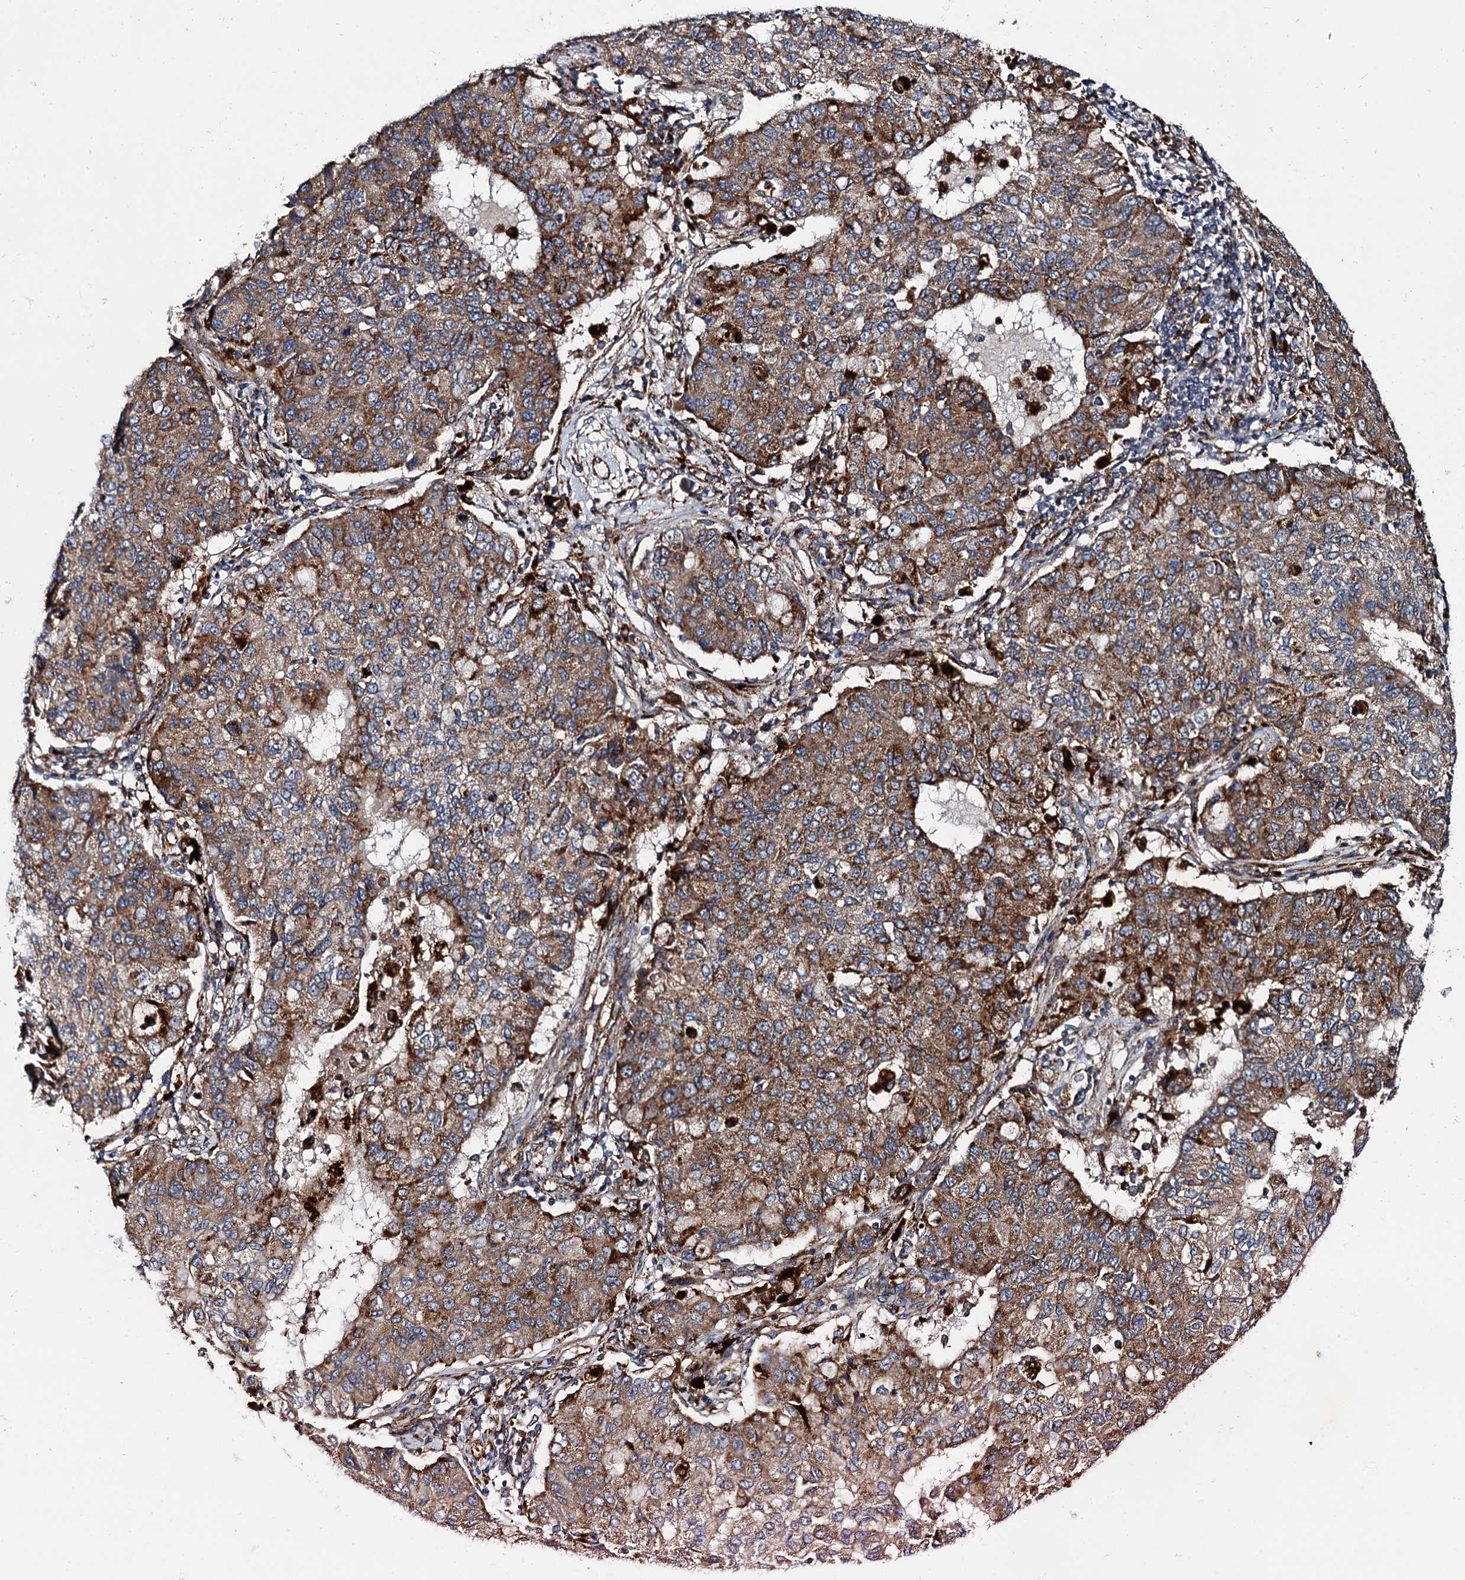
{"staining": {"intensity": "strong", "quantity": "25%-75%", "location": "cytoplasmic/membranous"}, "tissue": "lung cancer", "cell_type": "Tumor cells", "image_type": "cancer", "snomed": [{"axis": "morphology", "description": "Squamous cell carcinoma, NOS"}, {"axis": "topography", "description": "Lung"}], "caption": "The immunohistochemical stain labels strong cytoplasmic/membranous staining in tumor cells of lung squamous cell carcinoma tissue.", "gene": "GBA1", "patient": {"sex": "male", "age": 74}}